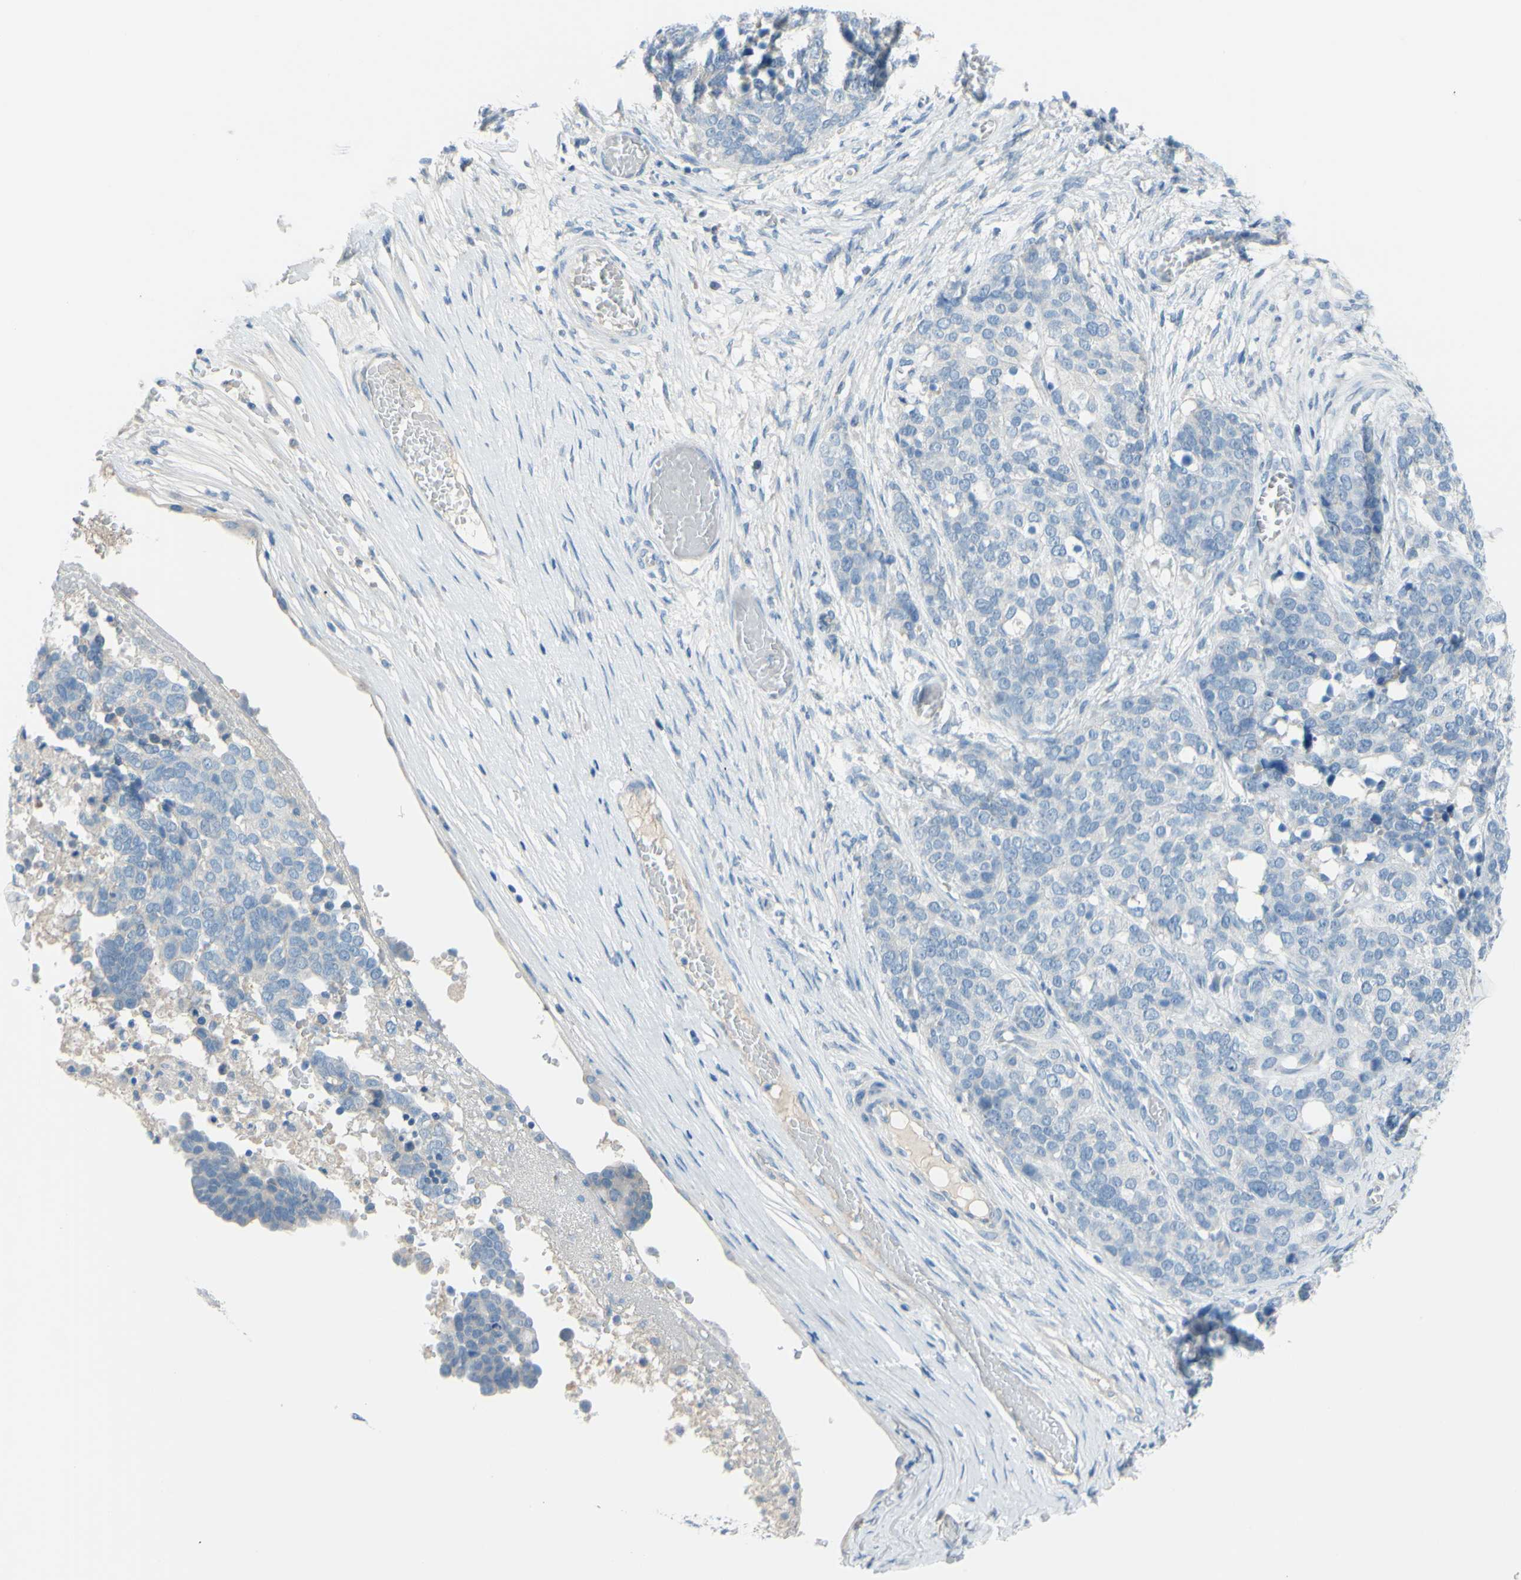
{"staining": {"intensity": "negative", "quantity": "none", "location": "none"}, "tissue": "ovarian cancer", "cell_type": "Tumor cells", "image_type": "cancer", "snomed": [{"axis": "morphology", "description": "Cystadenocarcinoma, serous, NOS"}, {"axis": "topography", "description": "Ovary"}], "caption": "Immunohistochemistry (IHC) photomicrograph of human ovarian serous cystadenocarcinoma stained for a protein (brown), which reveals no expression in tumor cells.", "gene": "SLC1A2", "patient": {"sex": "female", "age": 44}}